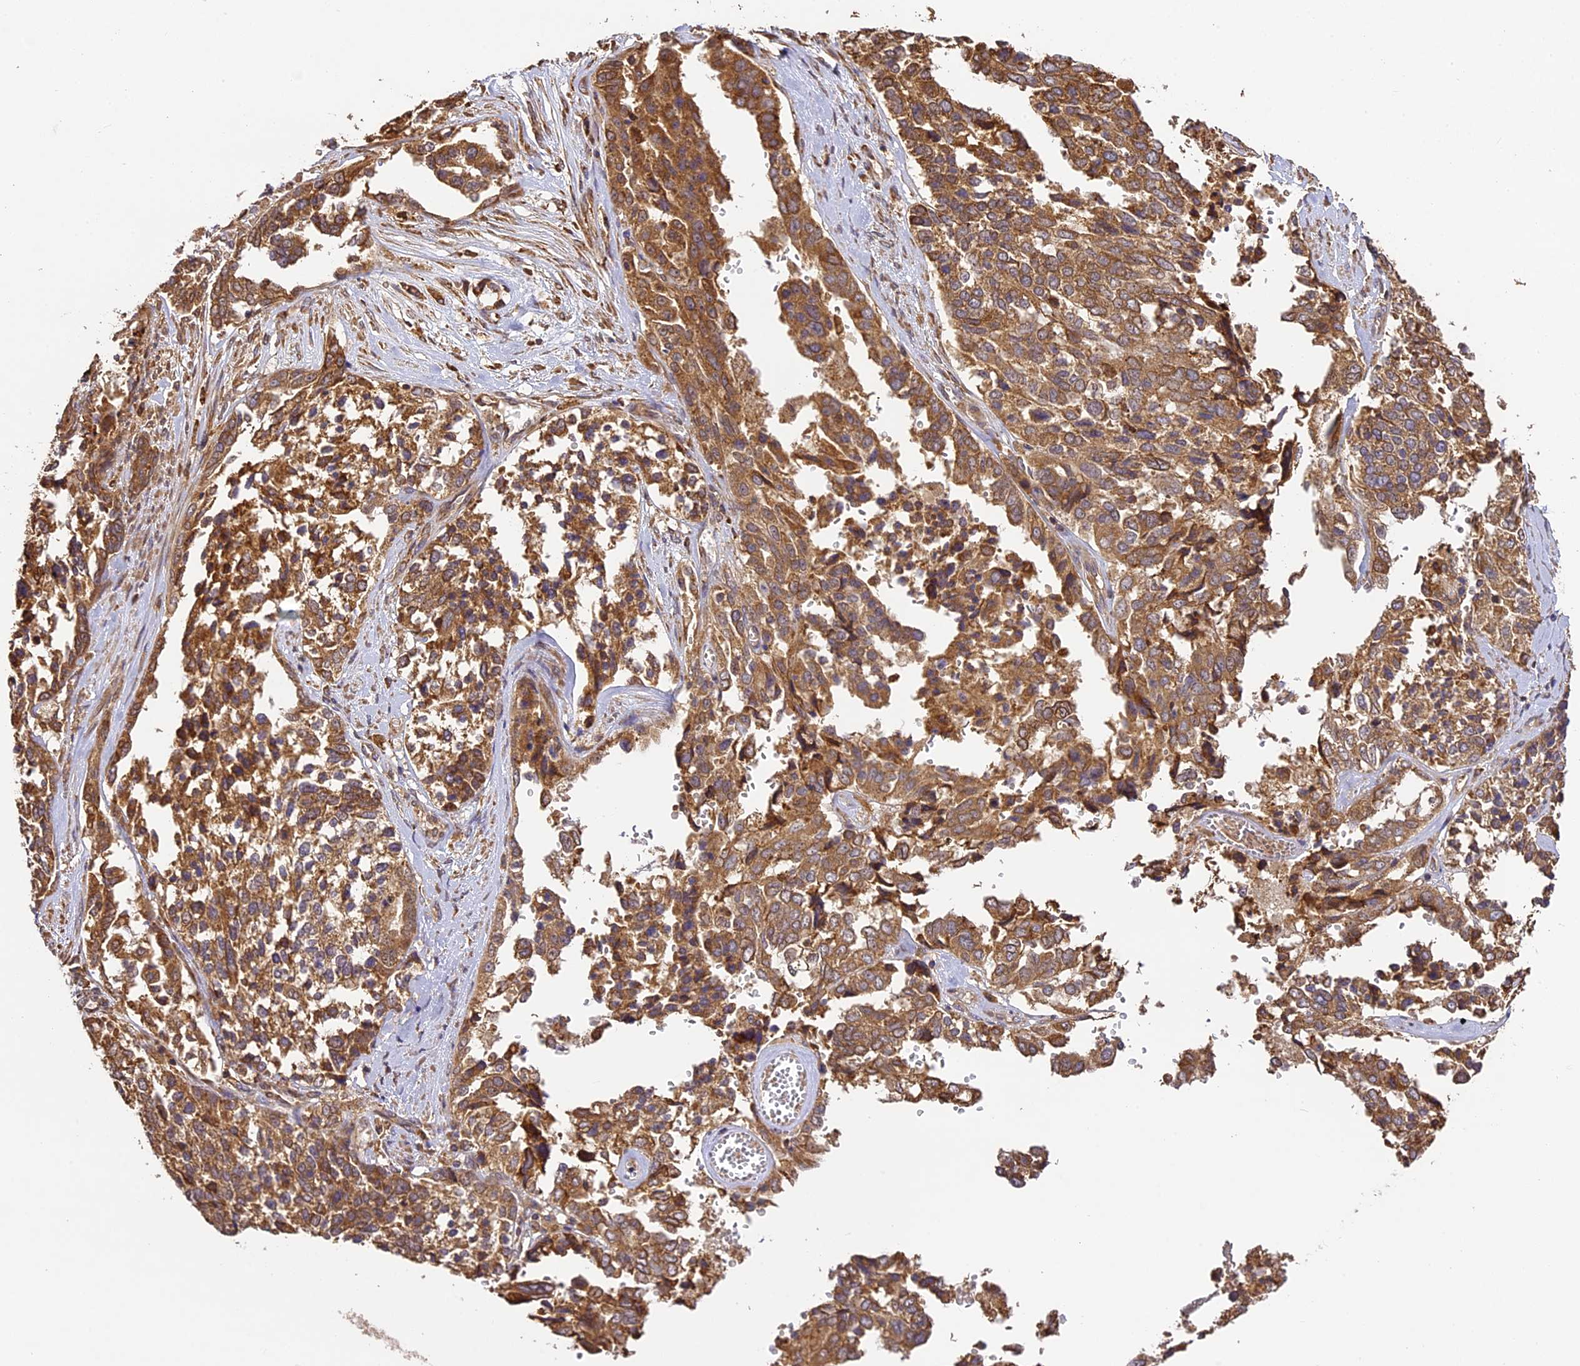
{"staining": {"intensity": "moderate", "quantity": ">75%", "location": "cytoplasmic/membranous"}, "tissue": "ovarian cancer", "cell_type": "Tumor cells", "image_type": "cancer", "snomed": [{"axis": "morphology", "description": "Cystadenocarcinoma, serous, NOS"}, {"axis": "topography", "description": "Ovary"}], "caption": "Ovarian serous cystadenocarcinoma stained for a protein (brown) shows moderate cytoplasmic/membranous positive staining in approximately >75% of tumor cells.", "gene": "BRAP", "patient": {"sex": "female", "age": 44}}